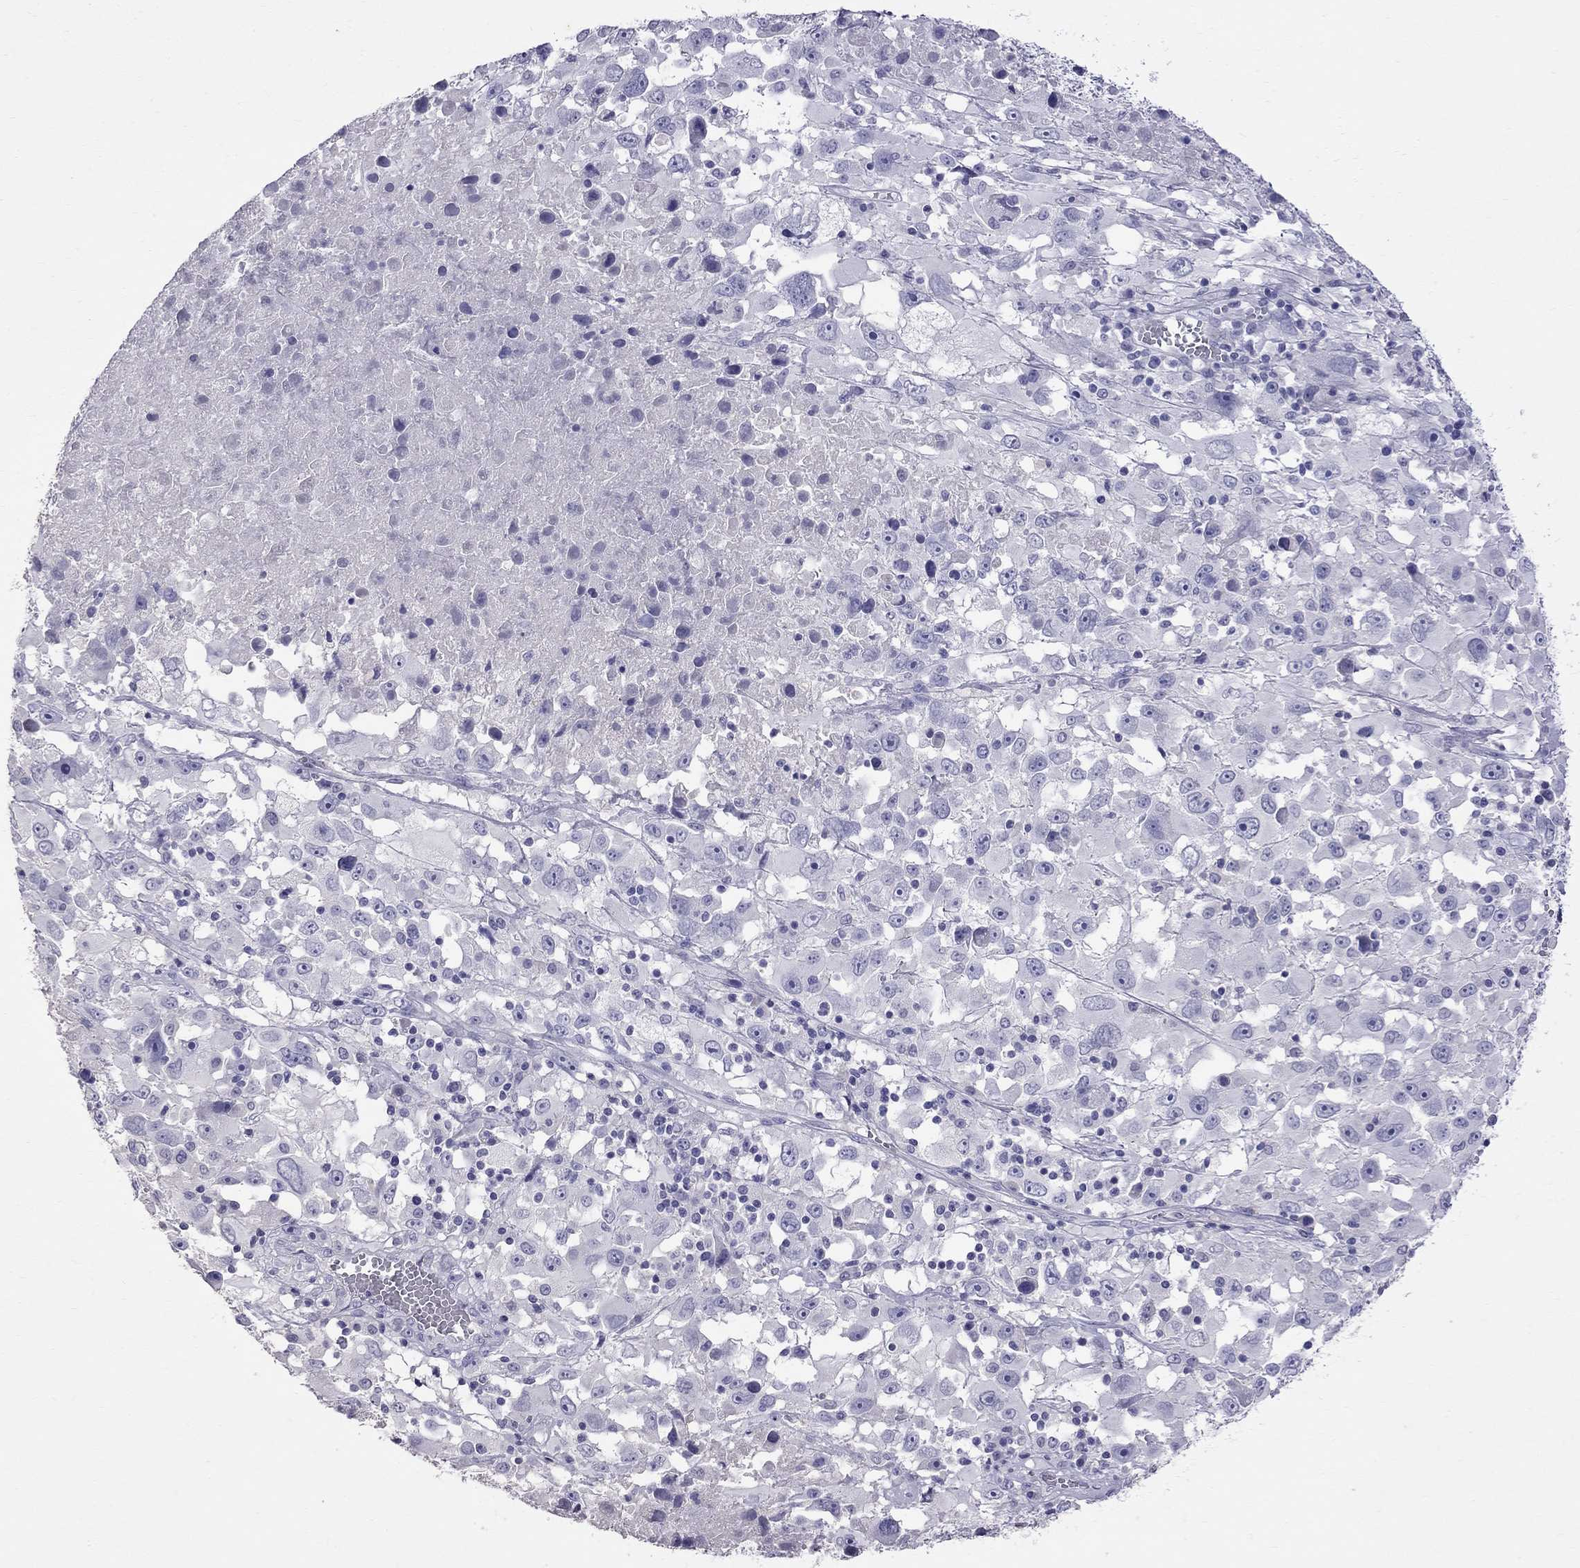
{"staining": {"intensity": "negative", "quantity": "none", "location": "none"}, "tissue": "melanoma", "cell_type": "Tumor cells", "image_type": "cancer", "snomed": [{"axis": "morphology", "description": "Malignant melanoma, Metastatic site"}, {"axis": "topography", "description": "Soft tissue"}], "caption": "High power microscopy micrograph of an immunohistochemistry photomicrograph of melanoma, revealing no significant positivity in tumor cells.", "gene": "CFAP91", "patient": {"sex": "male", "age": 50}}